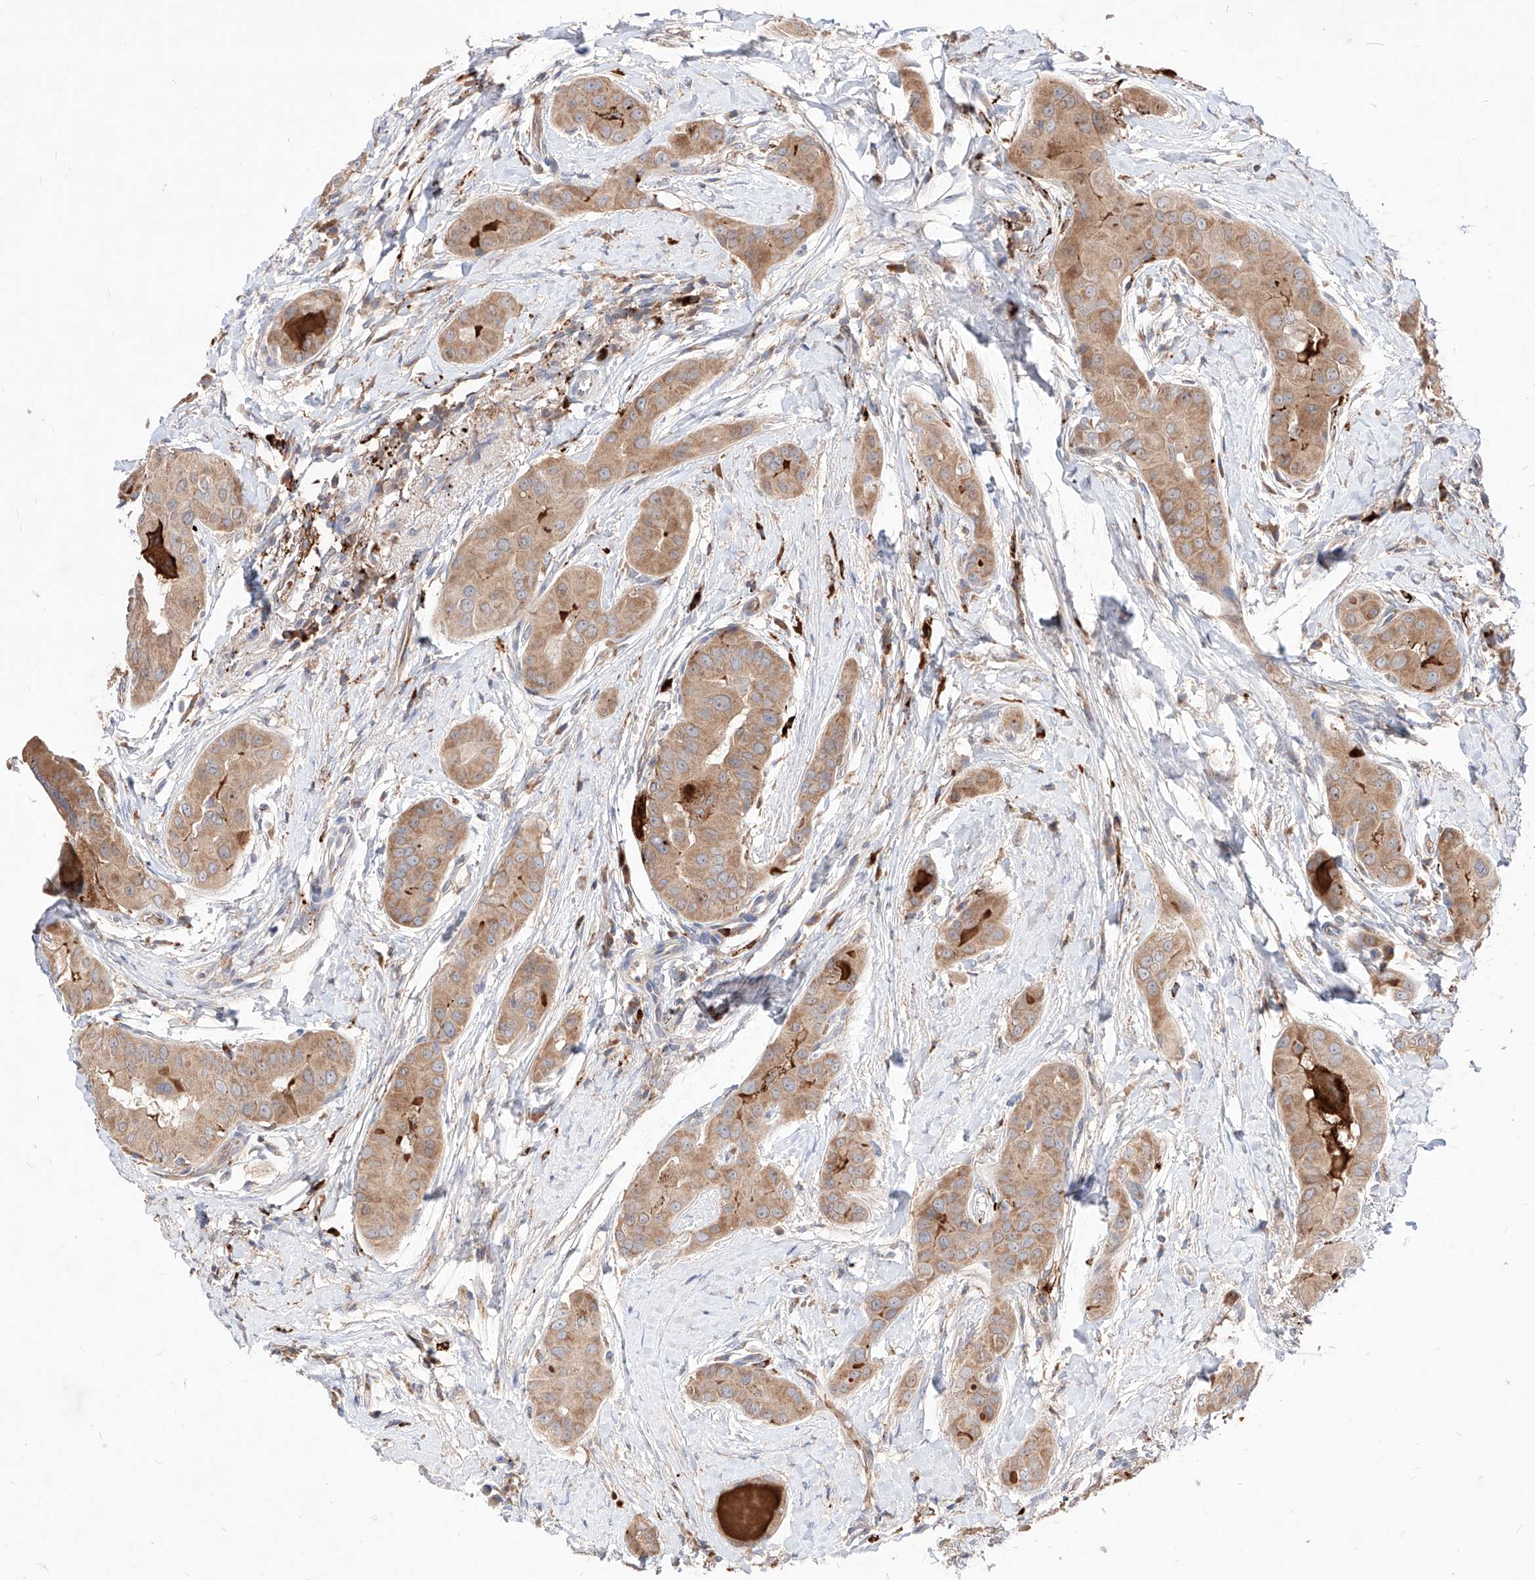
{"staining": {"intensity": "moderate", "quantity": ">75%", "location": "cytoplasmic/membranous"}, "tissue": "thyroid cancer", "cell_type": "Tumor cells", "image_type": "cancer", "snomed": [{"axis": "morphology", "description": "Papillary adenocarcinoma, NOS"}, {"axis": "topography", "description": "Thyroid gland"}], "caption": "Thyroid cancer stained with DAB immunohistochemistry exhibits medium levels of moderate cytoplasmic/membranous expression in approximately >75% of tumor cells.", "gene": "TSNAX", "patient": {"sex": "male", "age": 33}}